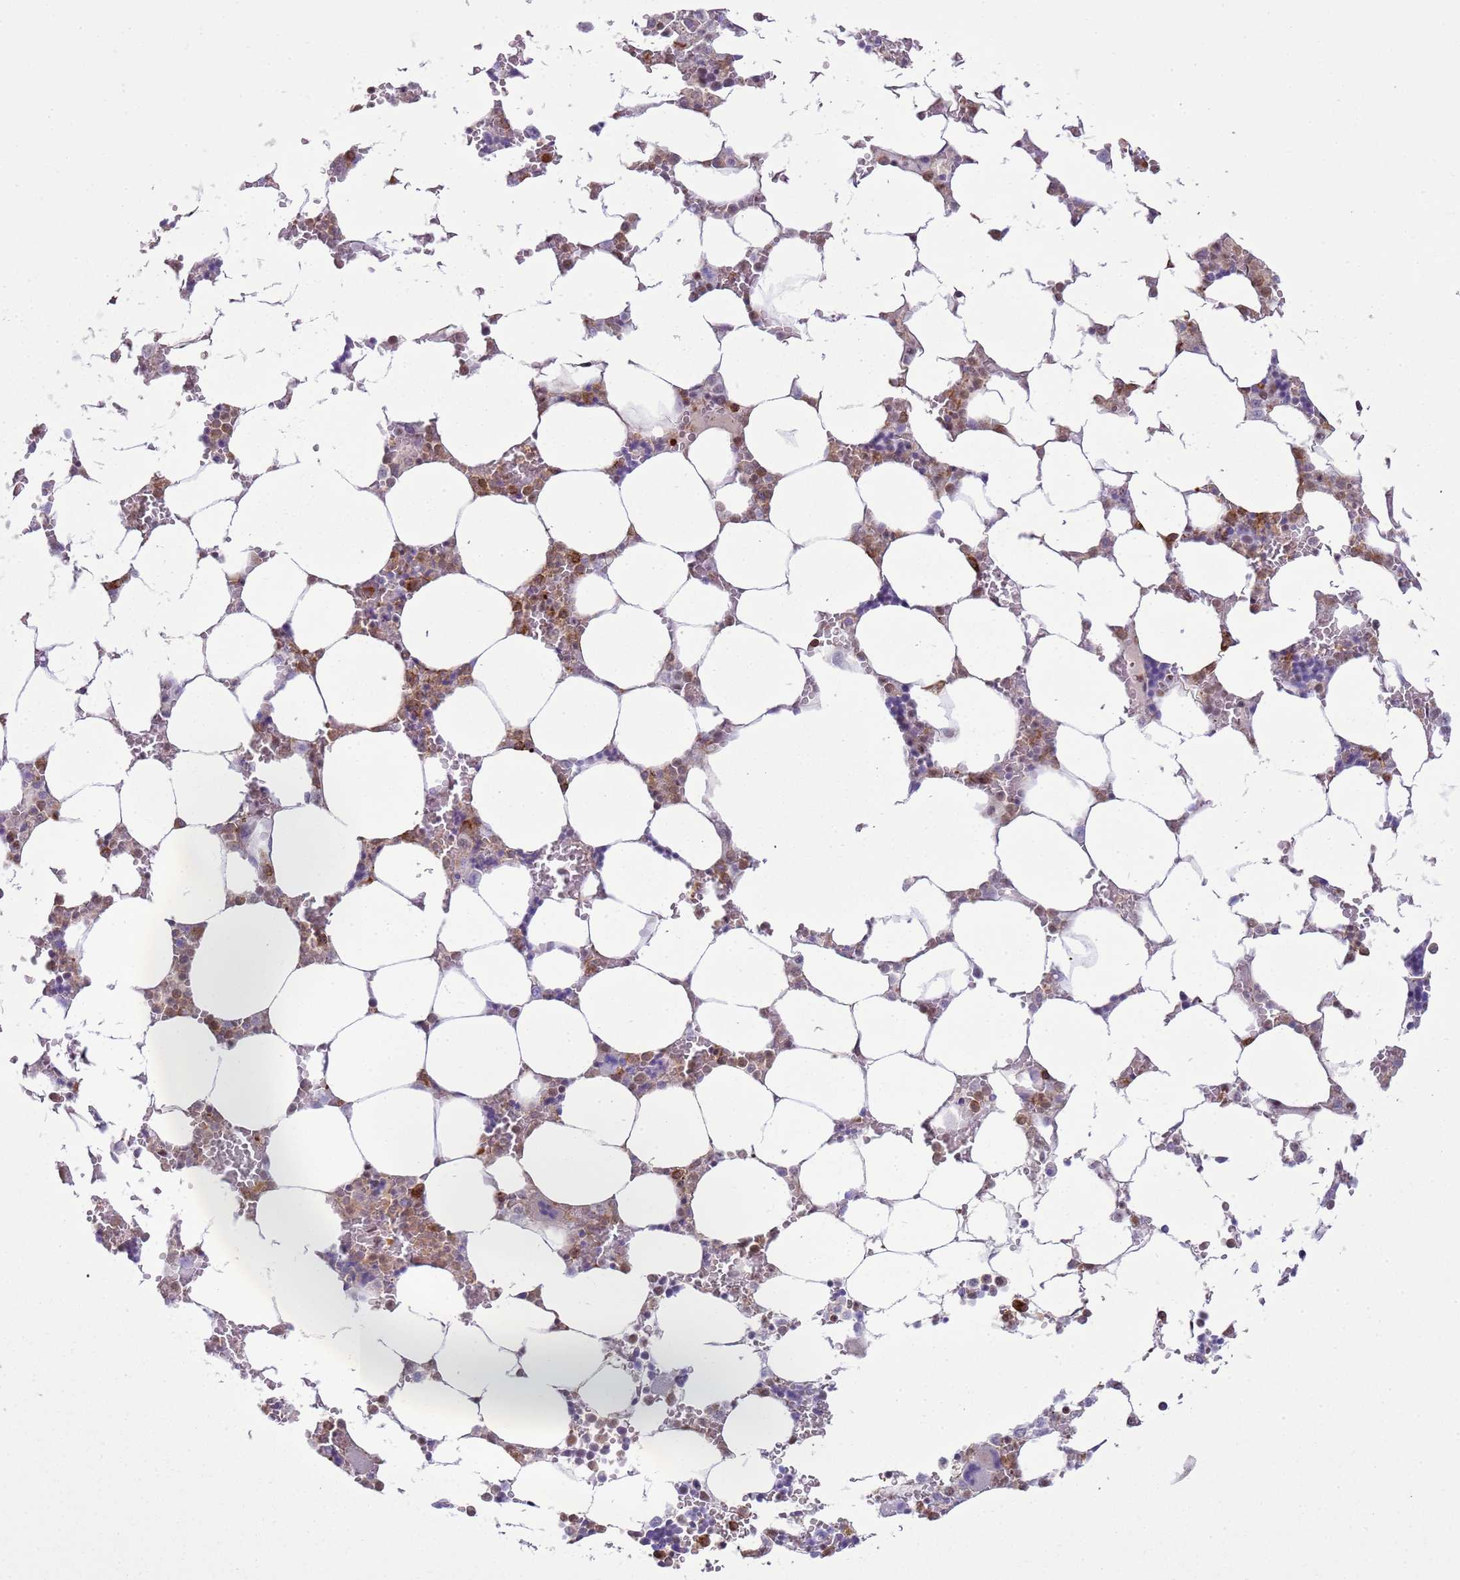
{"staining": {"intensity": "moderate", "quantity": "25%-75%", "location": "cytoplasmic/membranous"}, "tissue": "bone marrow", "cell_type": "Hematopoietic cells", "image_type": "normal", "snomed": [{"axis": "morphology", "description": "Normal tissue, NOS"}, {"axis": "topography", "description": "Bone marrow"}], "caption": "IHC (DAB) staining of unremarkable human bone marrow reveals moderate cytoplasmic/membranous protein staining in about 25%-75% of hematopoietic cells.", "gene": "GABRE", "patient": {"sex": "male", "age": 64}}